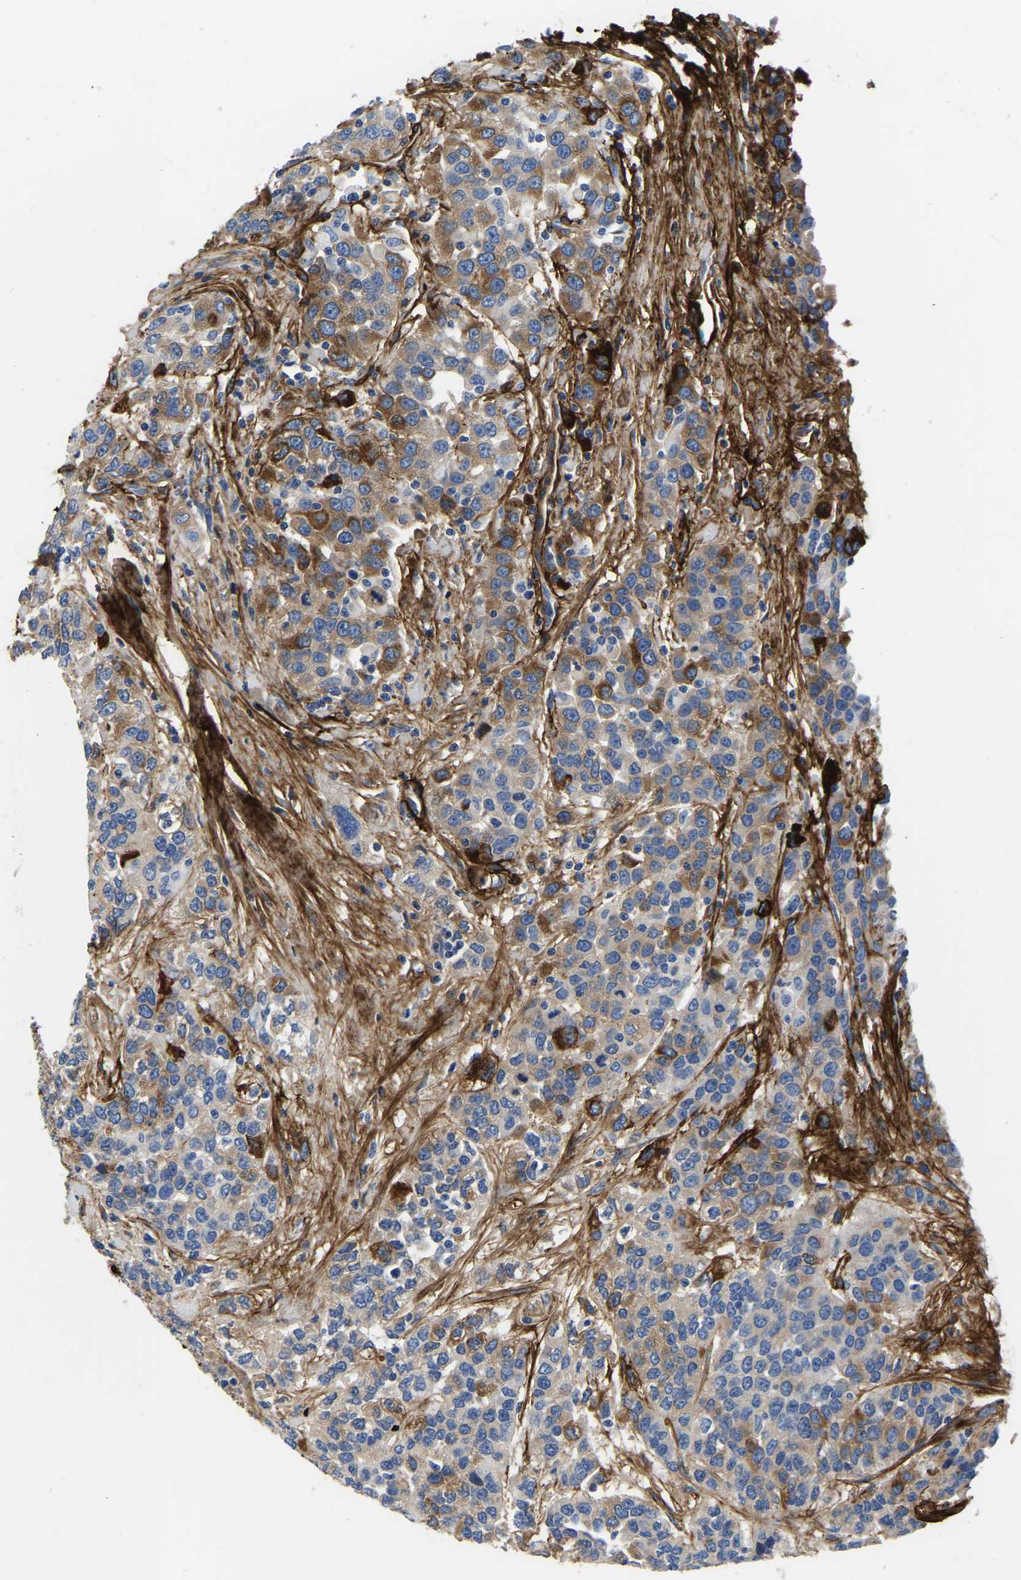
{"staining": {"intensity": "moderate", "quantity": "<25%", "location": "cytoplasmic/membranous"}, "tissue": "urothelial cancer", "cell_type": "Tumor cells", "image_type": "cancer", "snomed": [{"axis": "morphology", "description": "Urothelial carcinoma, High grade"}, {"axis": "topography", "description": "Urinary bladder"}], "caption": "High-magnification brightfield microscopy of urothelial cancer stained with DAB (brown) and counterstained with hematoxylin (blue). tumor cells exhibit moderate cytoplasmic/membranous positivity is identified in about<25% of cells. The protein is stained brown, and the nuclei are stained in blue (DAB (3,3'-diaminobenzidine) IHC with brightfield microscopy, high magnification).", "gene": "COL6A1", "patient": {"sex": "female", "age": 80}}